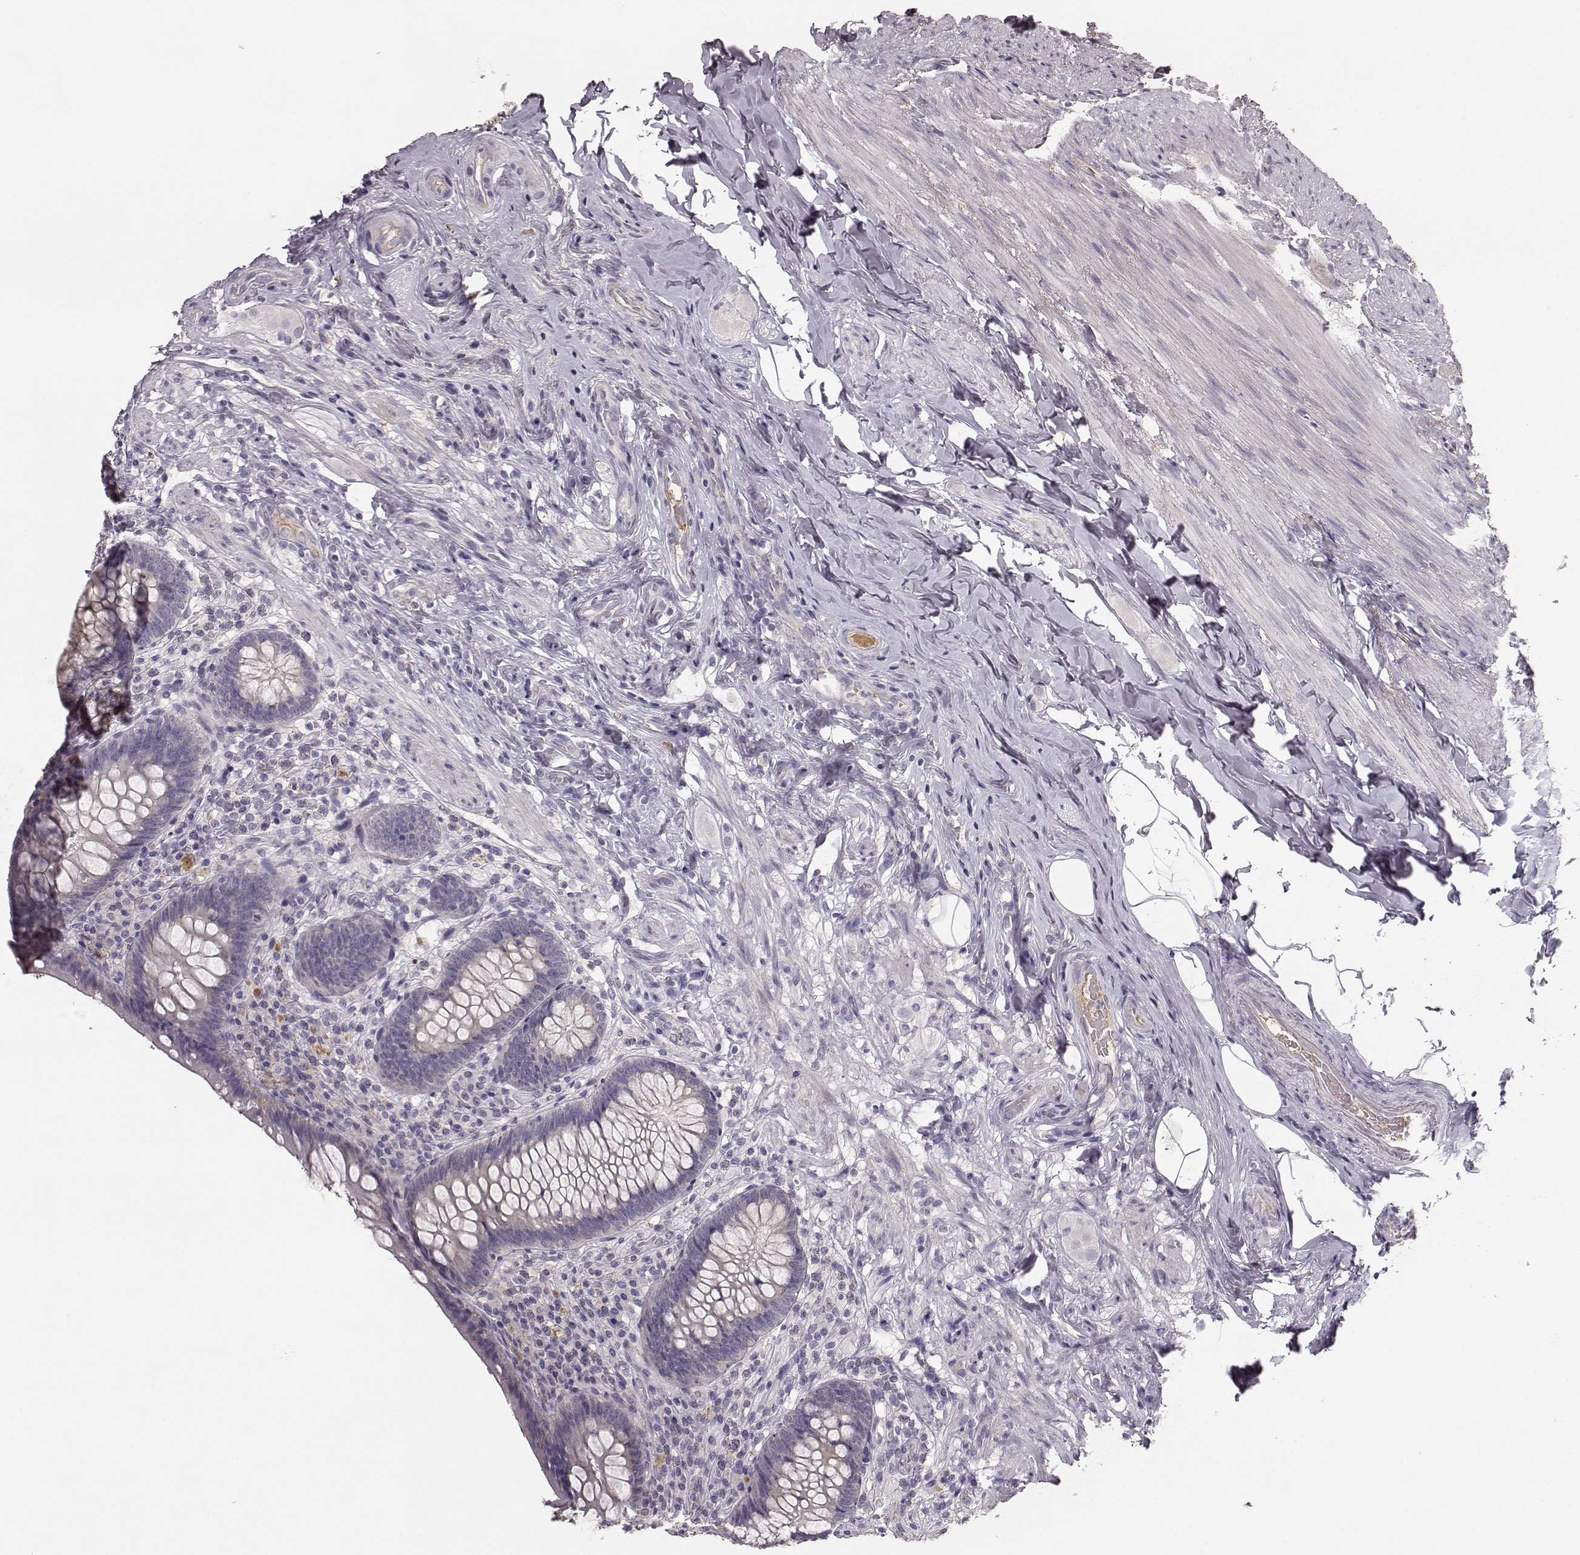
{"staining": {"intensity": "negative", "quantity": "none", "location": "none"}, "tissue": "appendix", "cell_type": "Glandular cells", "image_type": "normal", "snomed": [{"axis": "morphology", "description": "Normal tissue, NOS"}, {"axis": "topography", "description": "Appendix"}], "caption": "A high-resolution photomicrograph shows immunohistochemistry staining of benign appendix, which demonstrates no significant staining in glandular cells.", "gene": "YJEFN3", "patient": {"sex": "male", "age": 47}}